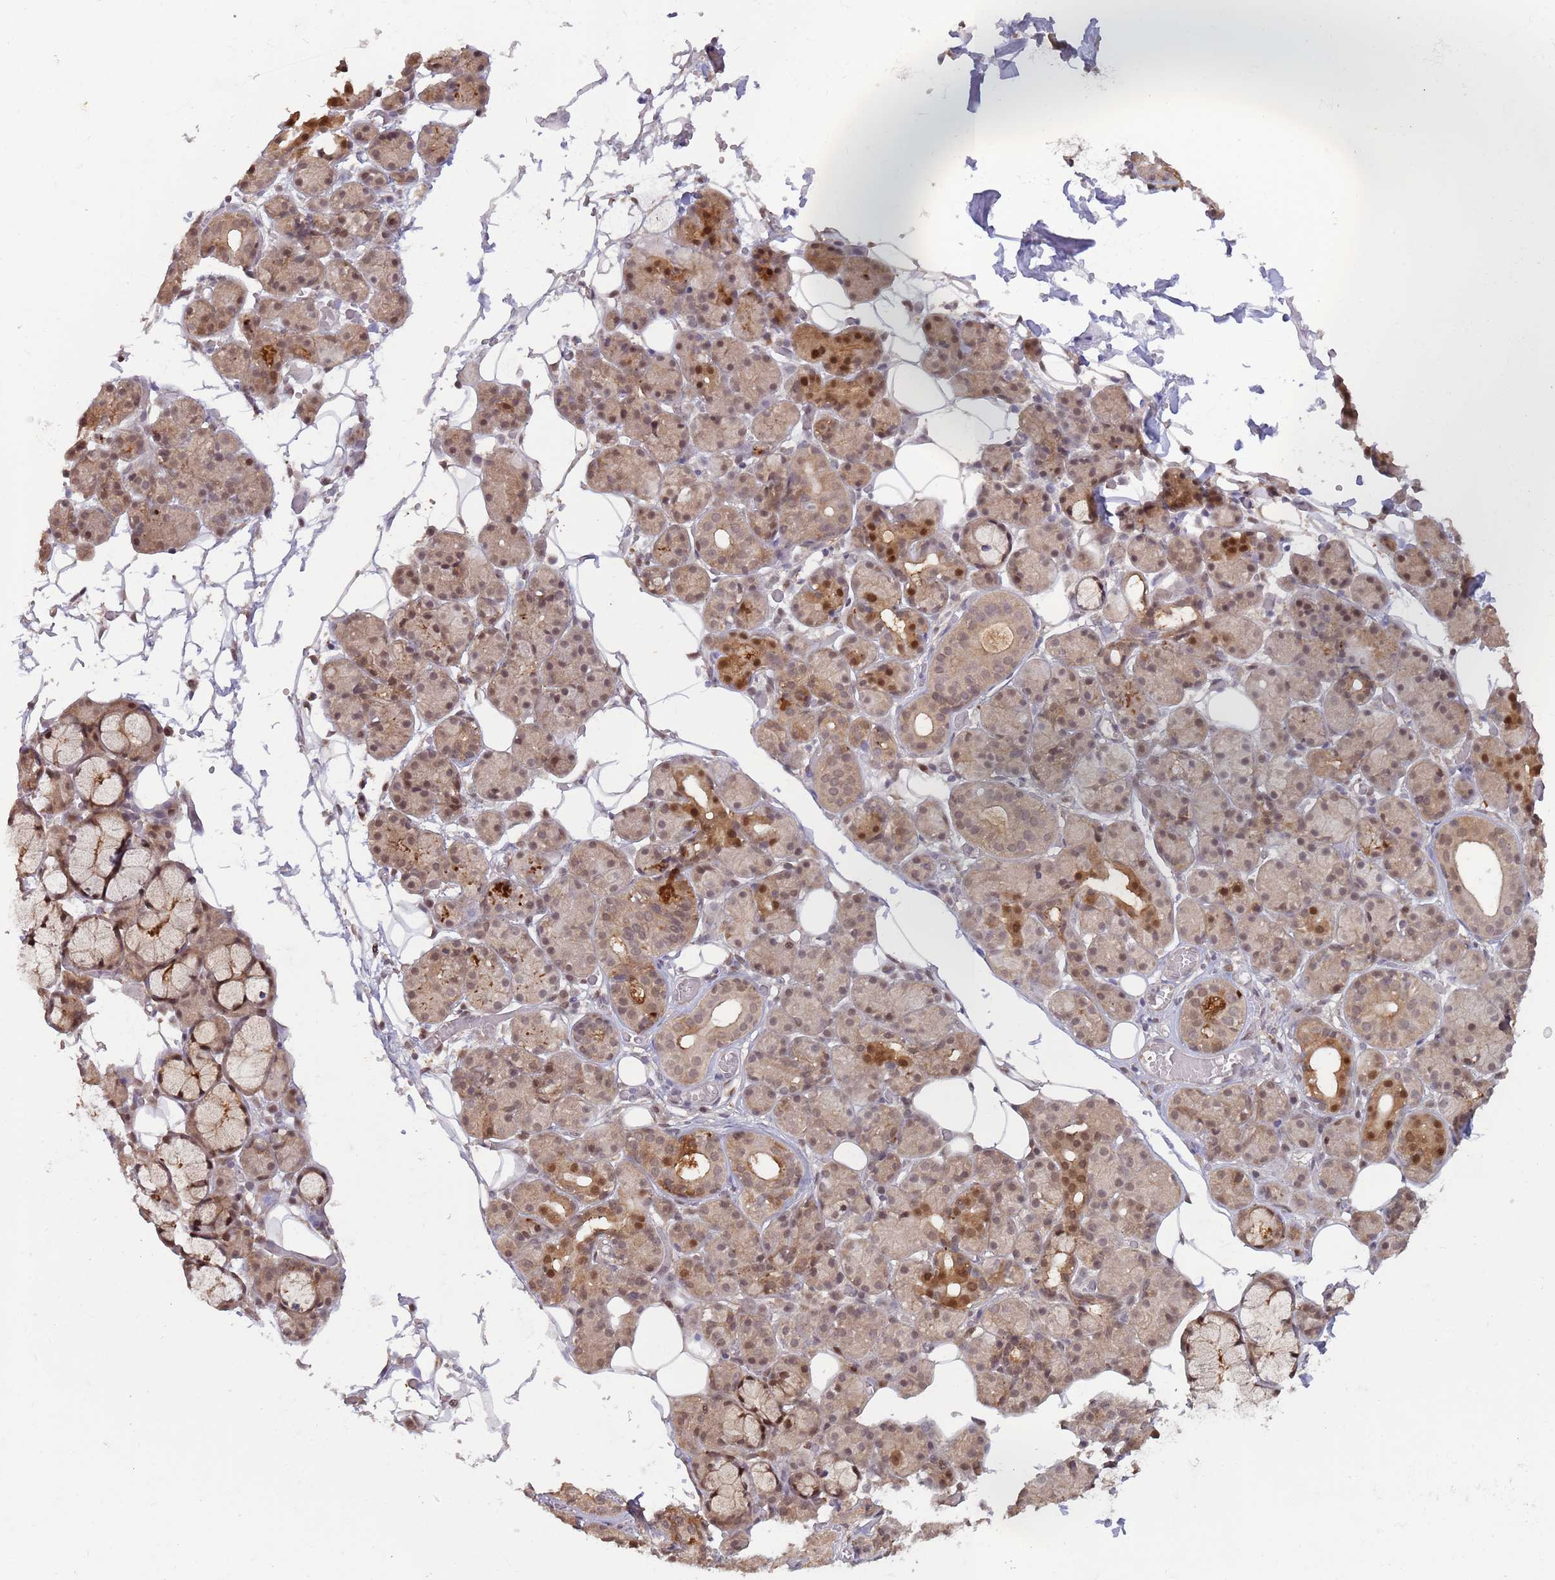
{"staining": {"intensity": "moderate", "quantity": "25%-75%", "location": "cytoplasmic/membranous,nuclear"}, "tissue": "salivary gland", "cell_type": "Glandular cells", "image_type": "normal", "snomed": [{"axis": "morphology", "description": "Normal tissue, NOS"}, {"axis": "topography", "description": "Salivary gland"}], "caption": "Benign salivary gland reveals moderate cytoplasmic/membranous,nuclear positivity in about 25%-75% of glandular cells, visualized by immunohistochemistry.", "gene": "SALL1", "patient": {"sex": "male", "age": 63}}